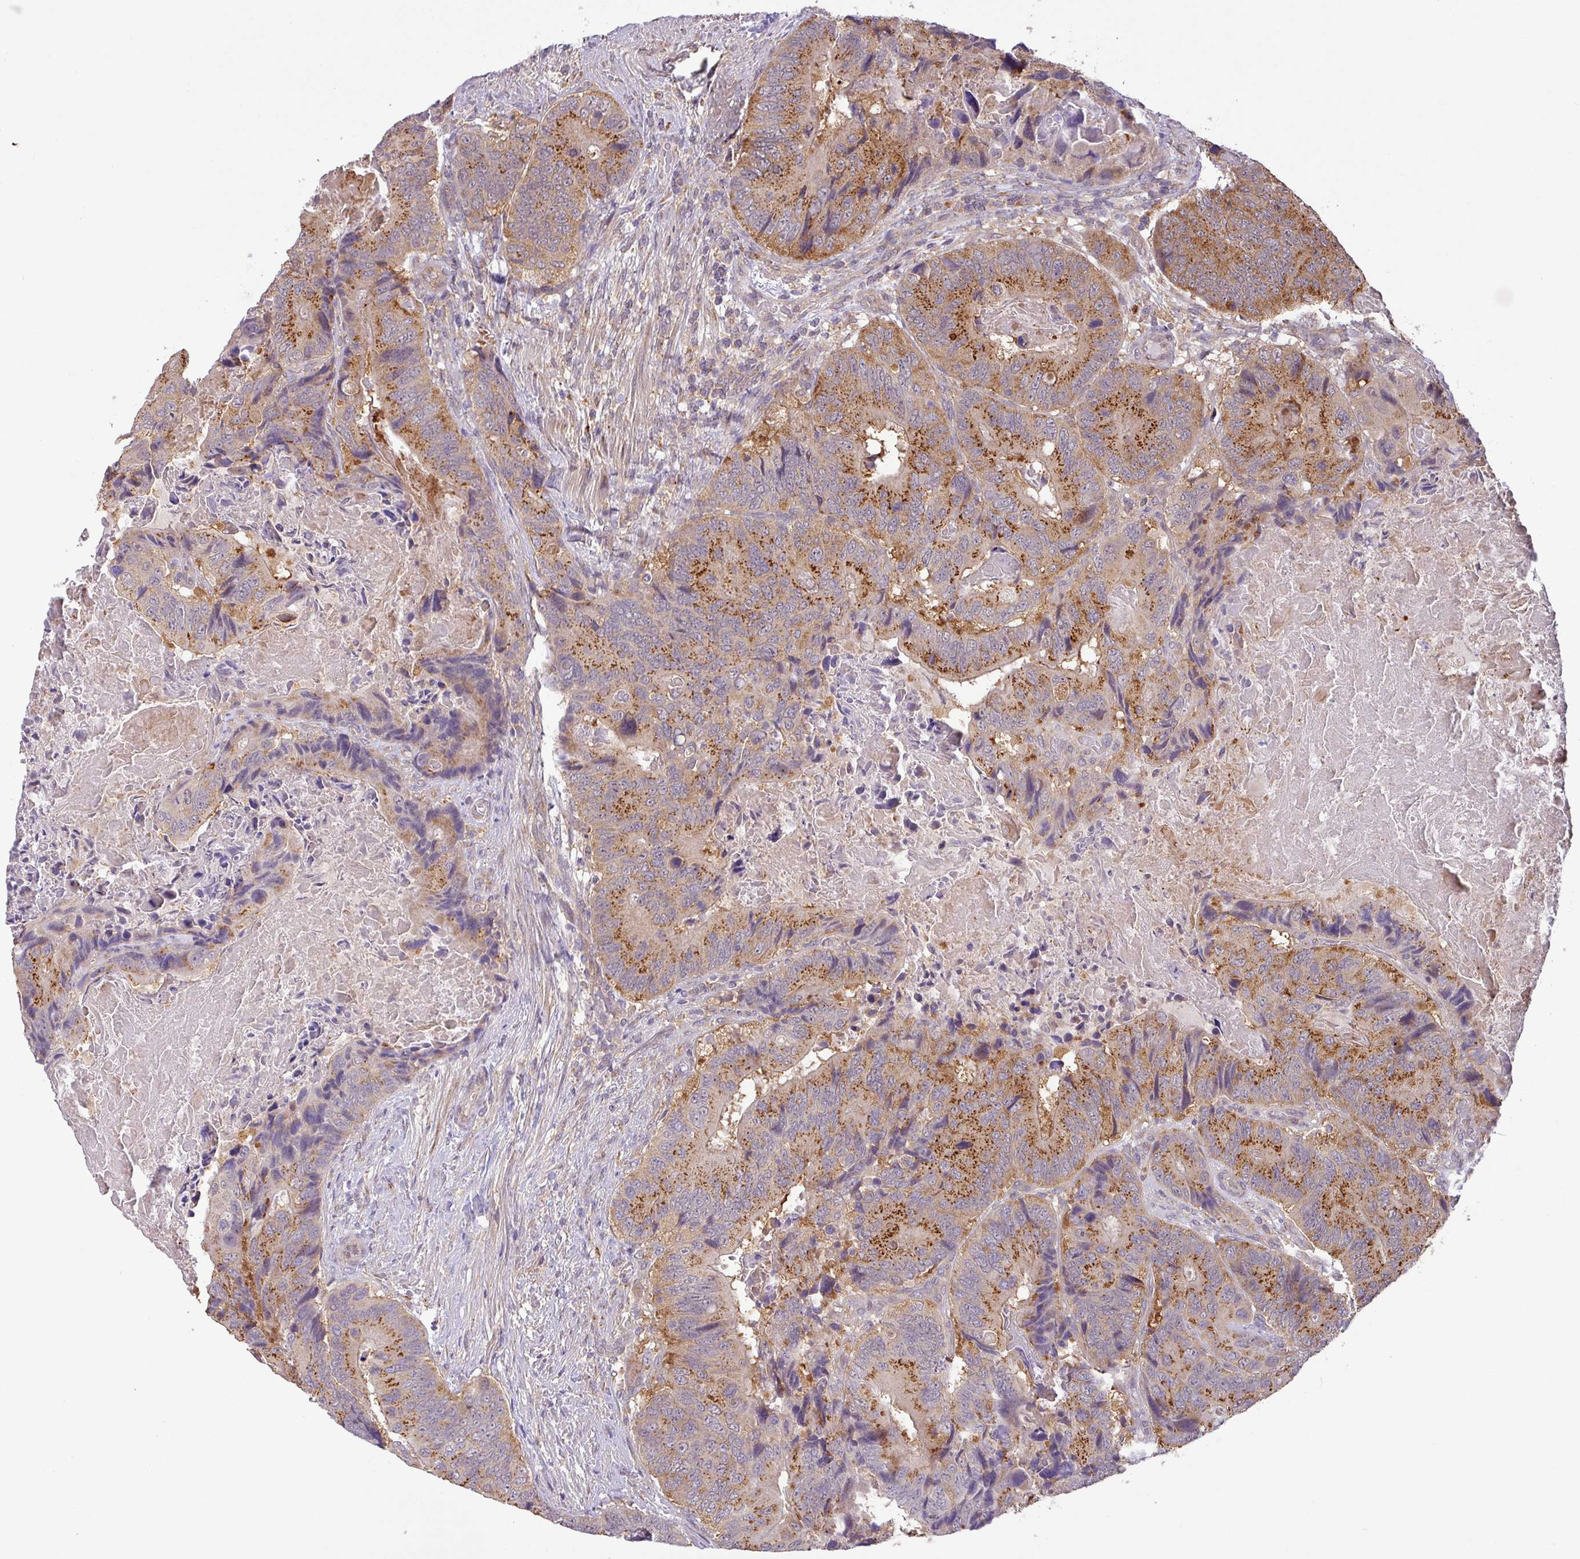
{"staining": {"intensity": "strong", "quantity": "25%-75%", "location": "cytoplasmic/membranous"}, "tissue": "colorectal cancer", "cell_type": "Tumor cells", "image_type": "cancer", "snomed": [{"axis": "morphology", "description": "Adenocarcinoma, NOS"}, {"axis": "topography", "description": "Colon"}], "caption": "A brown stain shows strong cytoplasmic/membranous positivity of a protein in colorectal cancer tumor cells.", "gene": "GALNT12", "patient": {"sex": "male", "age": 84}}